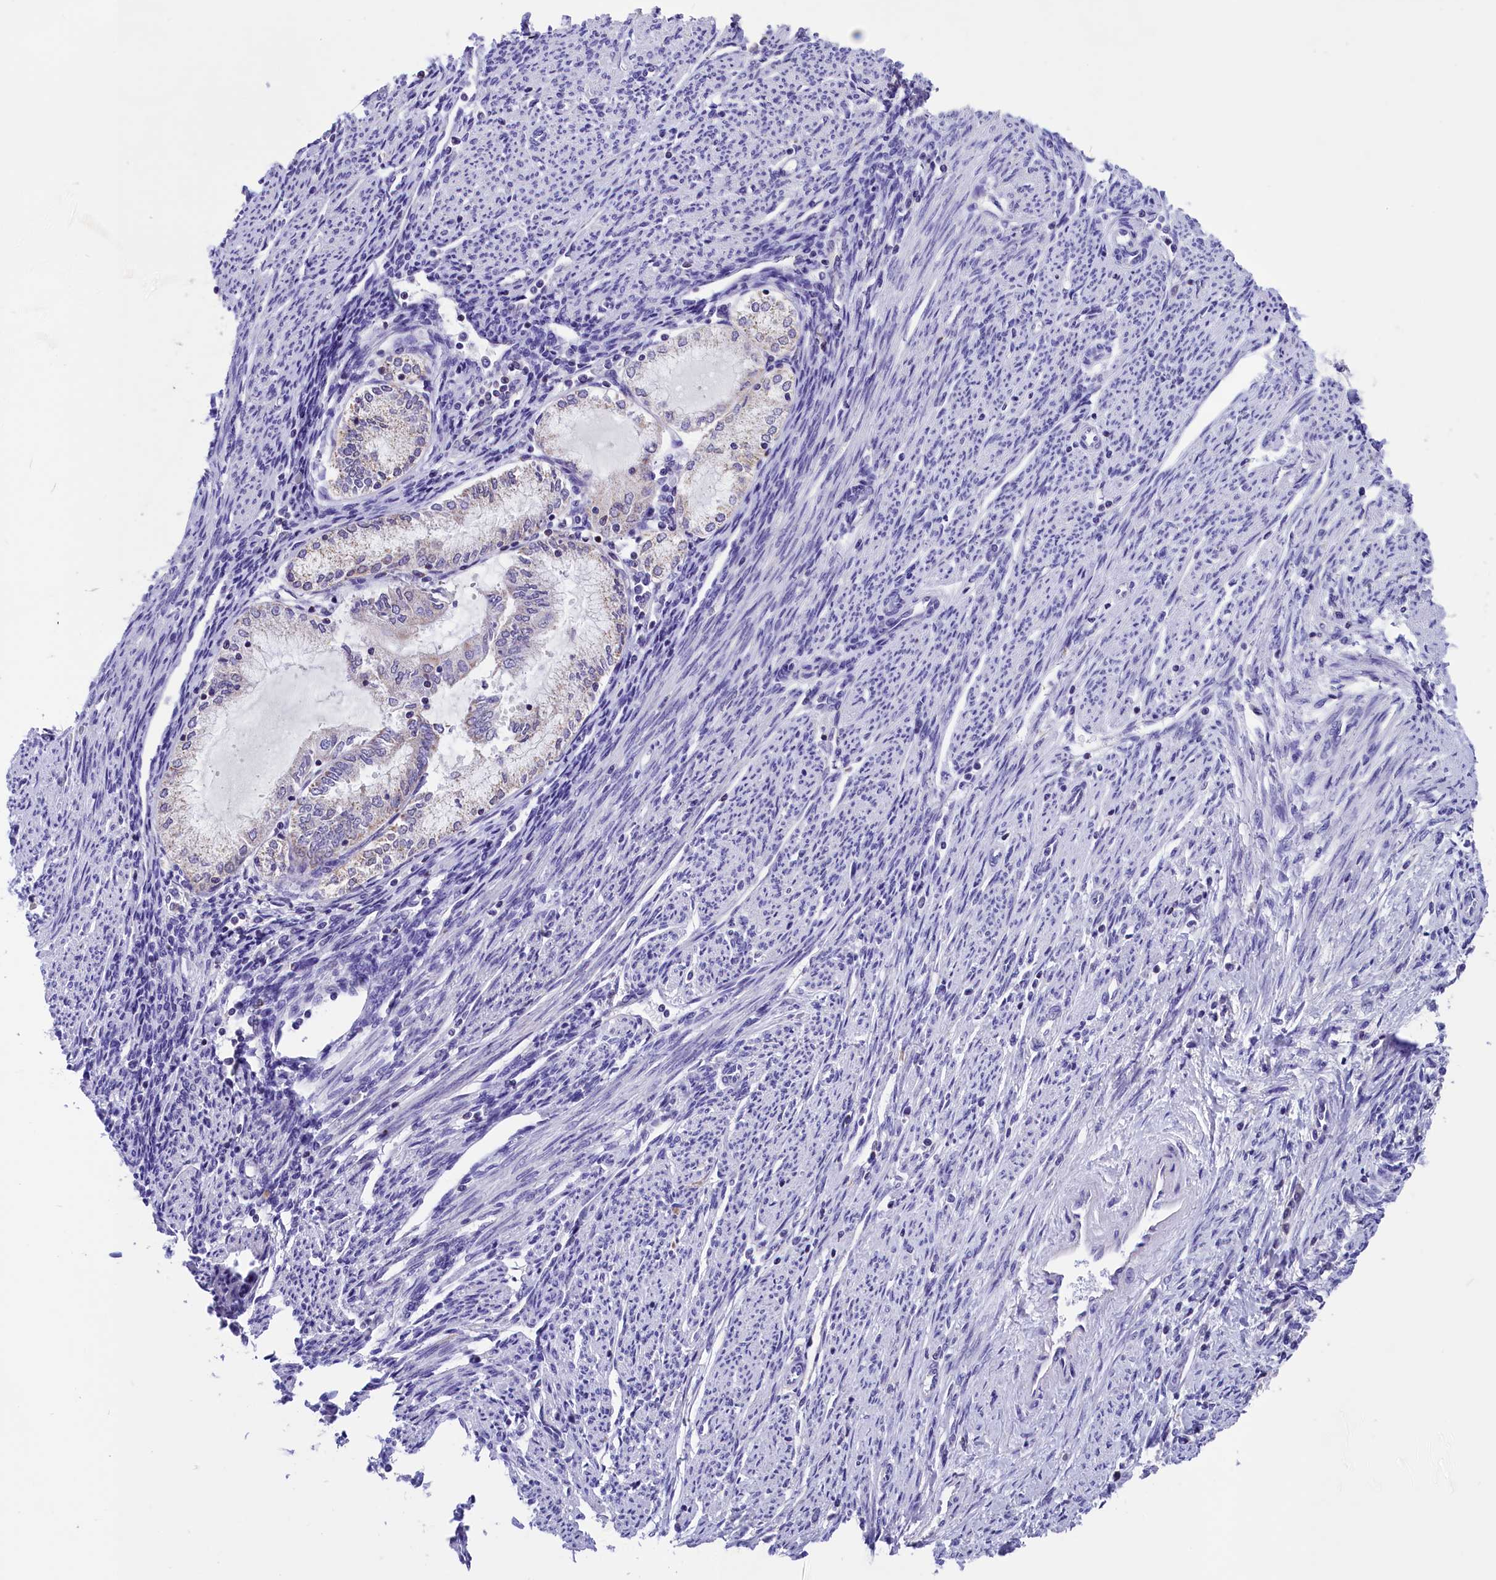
{"staining": {"intensity": "negative", "quantity": "none", "location": "none"}, "tissue": "endometrial cancer", "cell_type": "Tumor cells", "image_type": "cancer", "snomed": [{"axis": "morphology", "description": "Adenocarcinoma, NOS"}, {"axis": "topography", "description": "Endometrium"}], "caption": "DAB (3,3'-diaminobenzidine) immunohistochemical staining of endometrial cancer (adenocarcinoma) displays no significant staining in tumor cells.", "gene": "ABAT", "patient": {"sex": "female", "age": 79}}